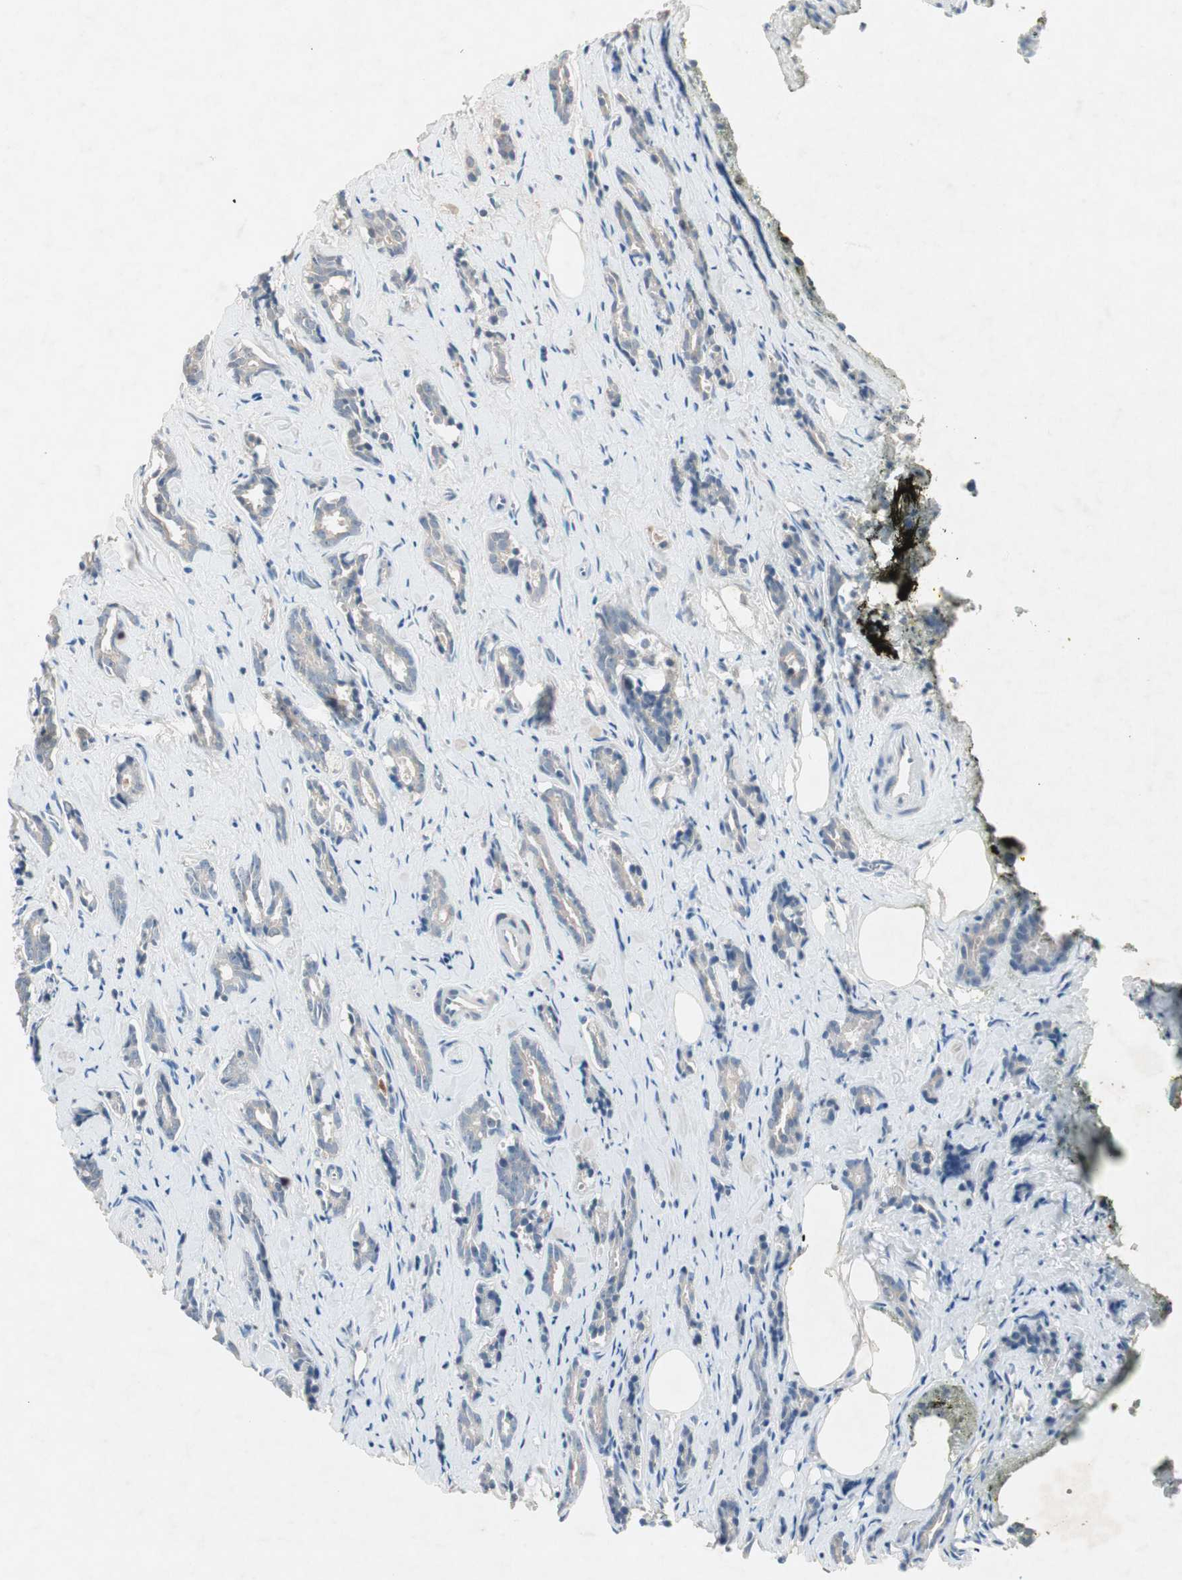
{"staining": {"intensity": "negative", "quantity": "none", "location": "none"}, "tissue": "prostate cancer", "cell_type": "Tumor cells", "image_type": "cancer", "snomed": [{"axis": "morphology", "description": "Adenocarcinoma, High grade"}, {"axis": "topography", "description": "Prostate"}], "caption": "Immunohistochemical staining of prostate high-grade adenocarcinoma displays no significant expression in tumor cells. (Stains: DAB (3,3'-diaminobenzidine) IHC with hematoxylin counter stain, Microscopy: brightfield microscopy at high magnification).", "gene": "KHK", "patient": {"sex": "male", "age": 67}}